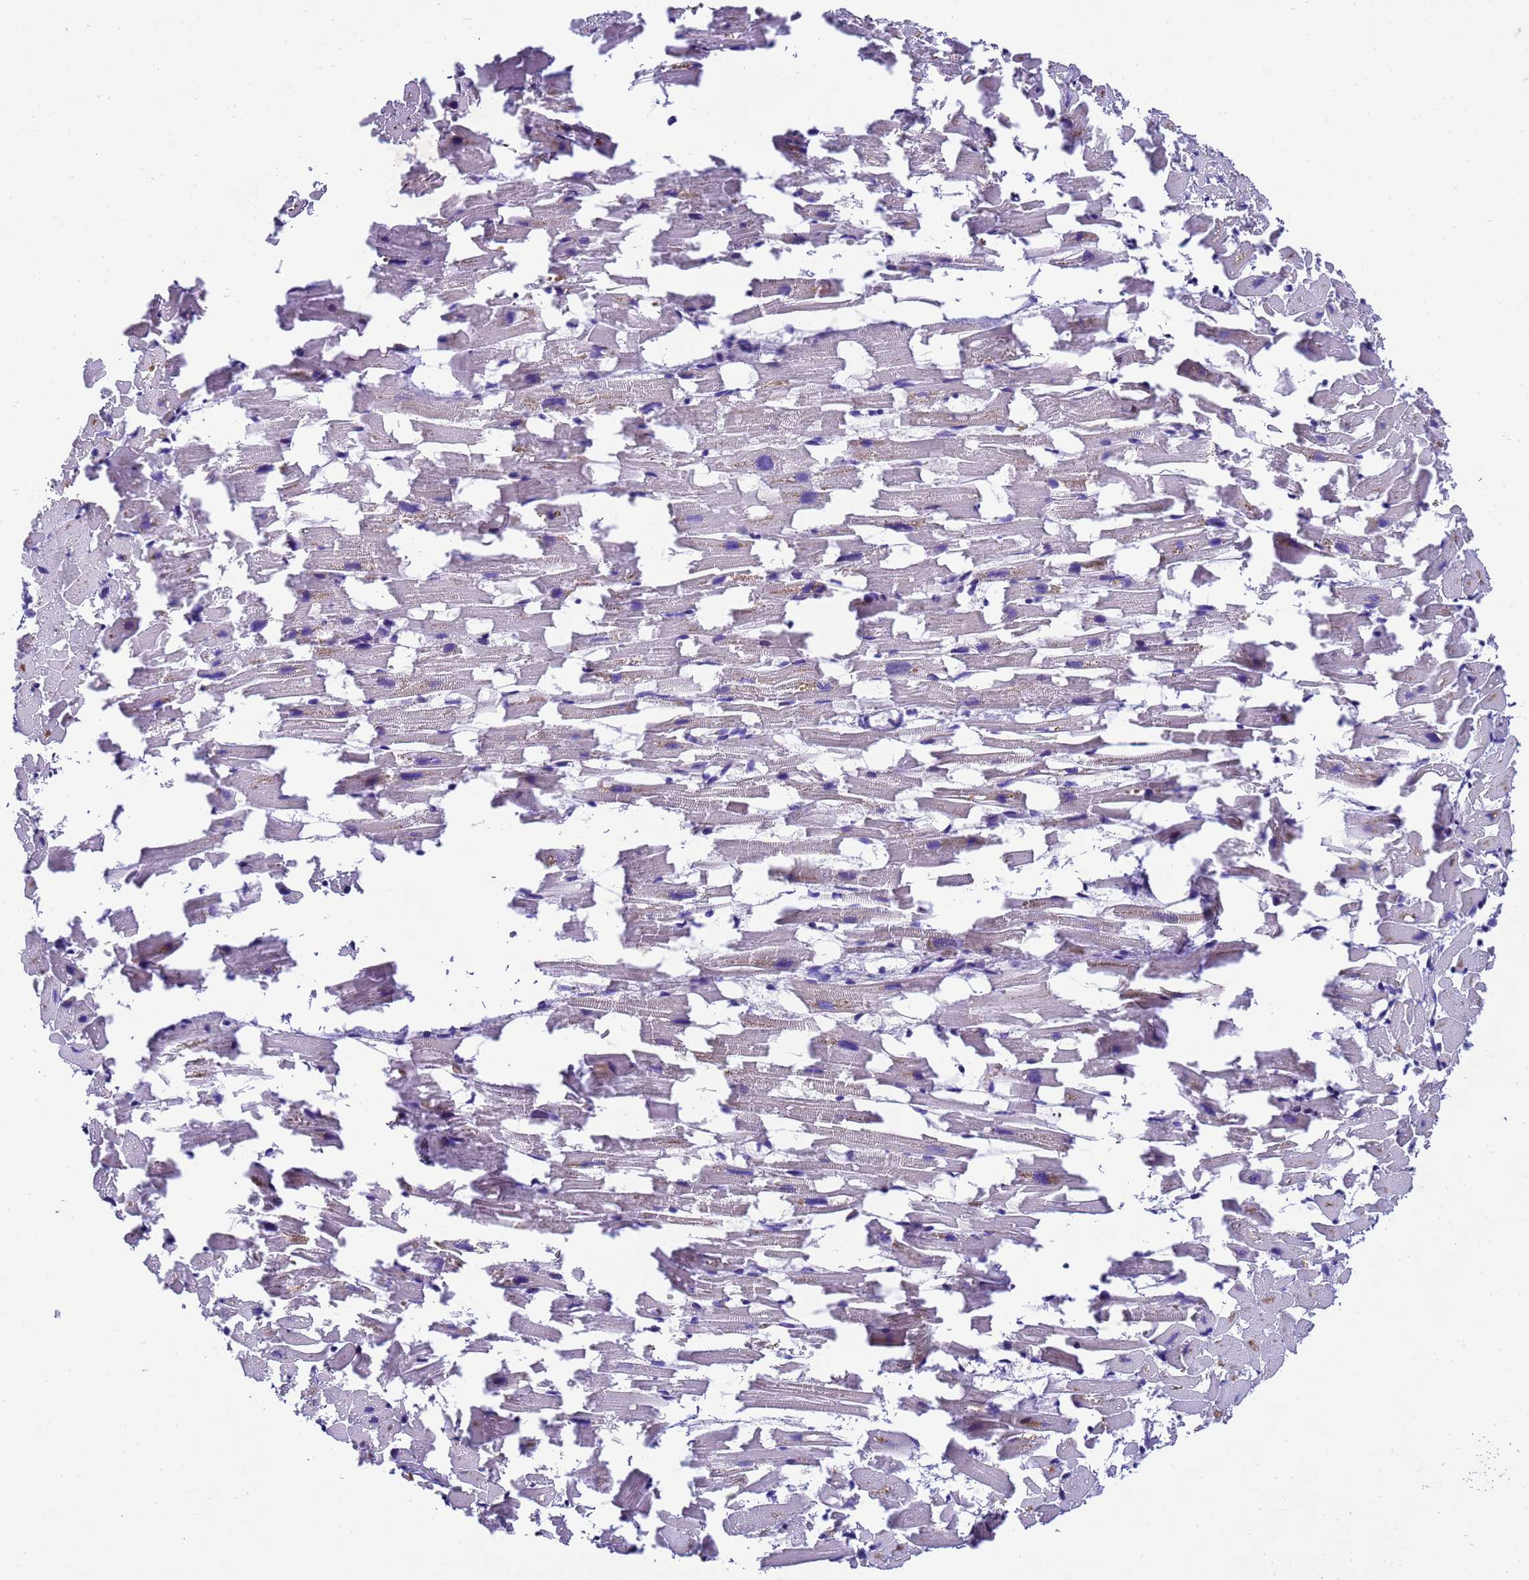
{"staining": {"intensity": "weak", "quantity": "<25%", "location": "cytoplasmic/membranous"}, "tissue": "heart muscle", "cell_type": "Cardiomyocytes", "image_type": "normal", "snomed": [{"axis": "morphology", "description": "Normal tissue, NOS"}, {"axis": "topography", "description": "Heart"}], "caption": "An IHC micrograph of unremarkable heart muscle is shown. There is no staining in cardiomyocytes of heart muscle.", "gene": "UGT2A1", "patient": {"sex": "female", "age": 64}}